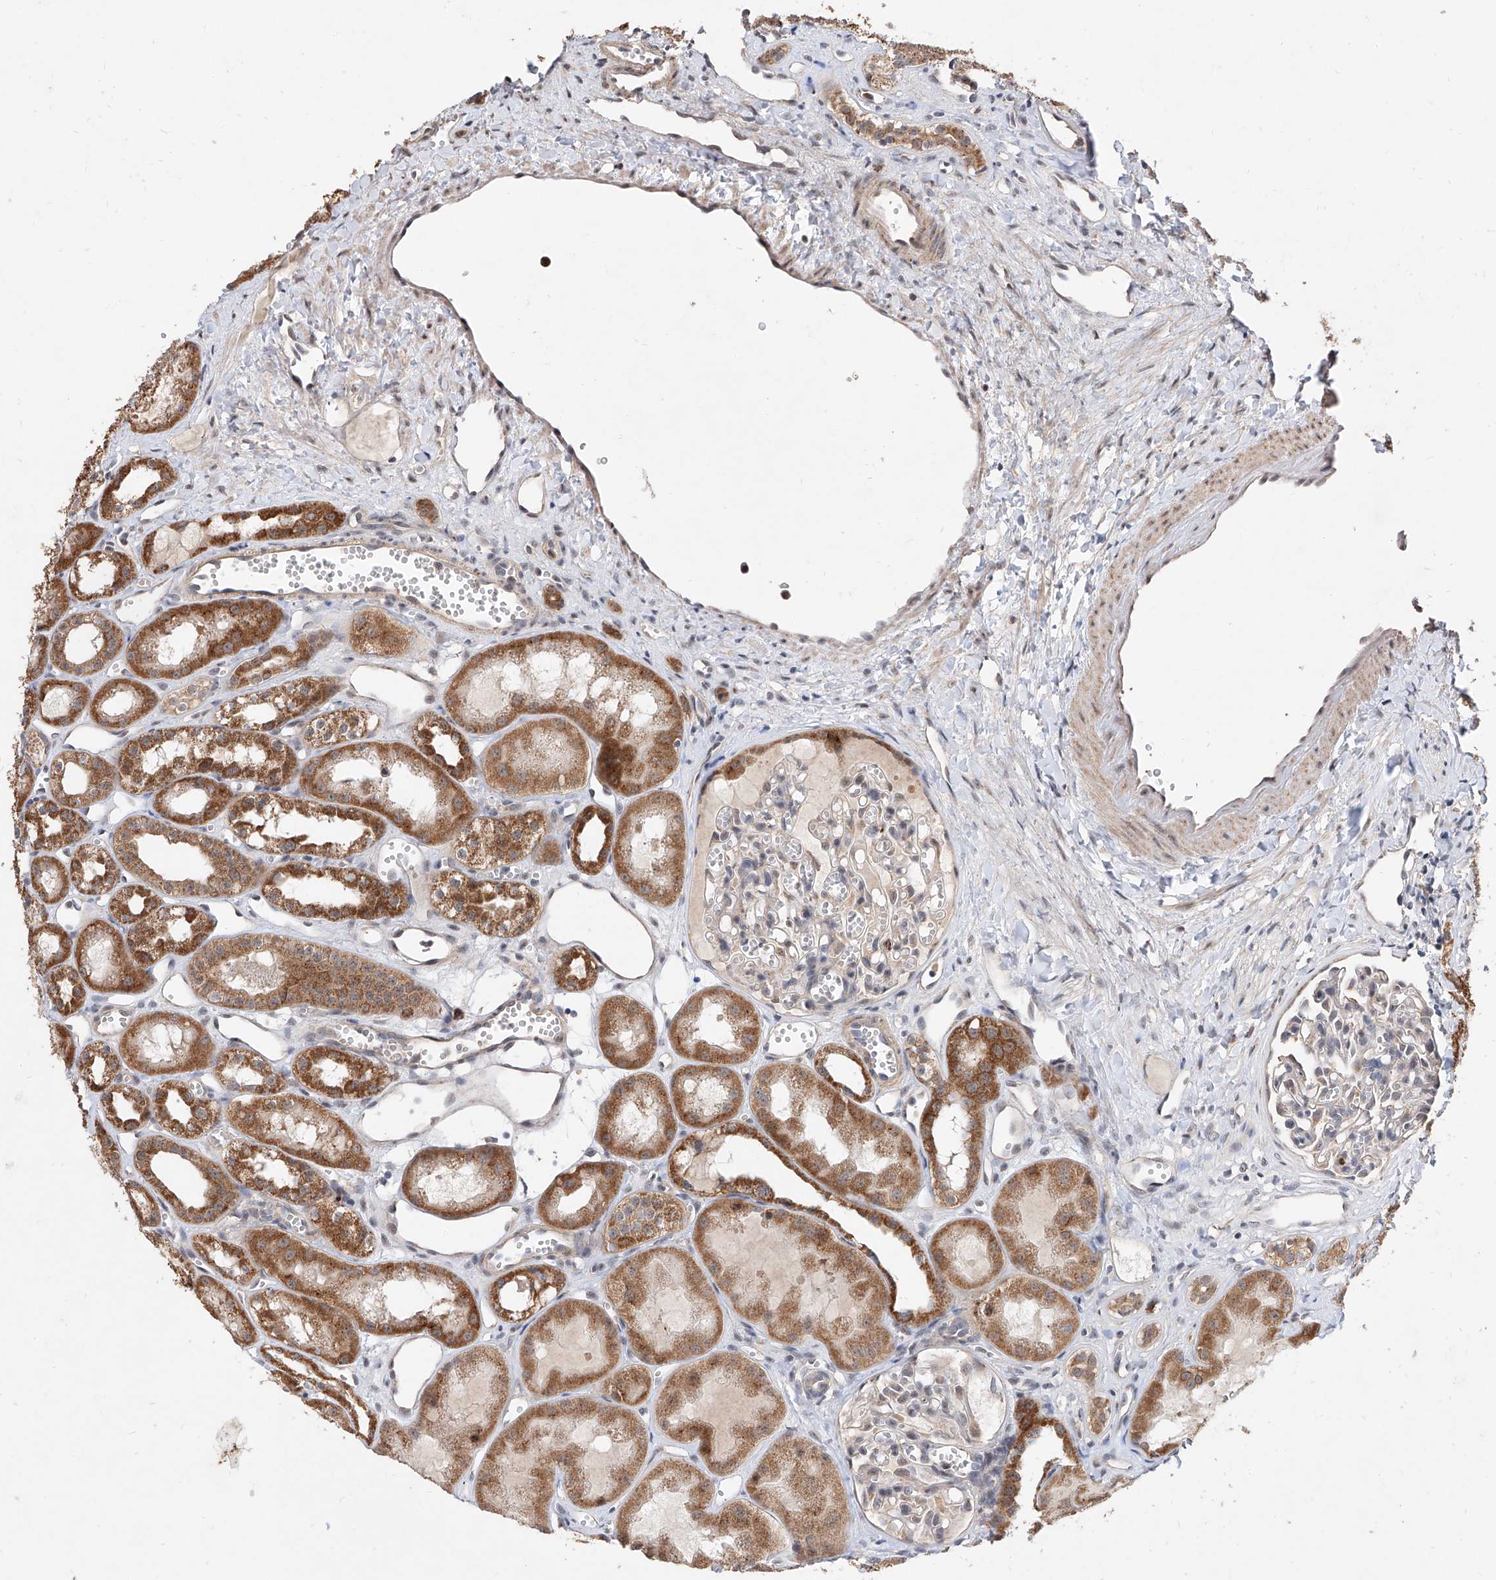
{"staining": {"intensity": "negative", "quantity": "none", "location": "none"}, "tissue": "kidney", "cell_type": "Cells in glomeruli", "image_type": "normal", "snomed": [{"axis": "morphology", "description": "Normal tissue, NOS"}, {"axis": "topography", "description": "Kidney"}], "caption": "Immunohistochemistry histopathology image of unremarkable kidney: human kidney stained with DAB exhibits no significant protein staining in cells in glomeruli. Brightfield microscopy of IHC stained with DAB (3,3'-diaminobenzidine) (brown) and hematoxylin (blue), captured at high magnification.", "gene": "MFSD4B", "patient": {"sex": "male", "age": 16}}